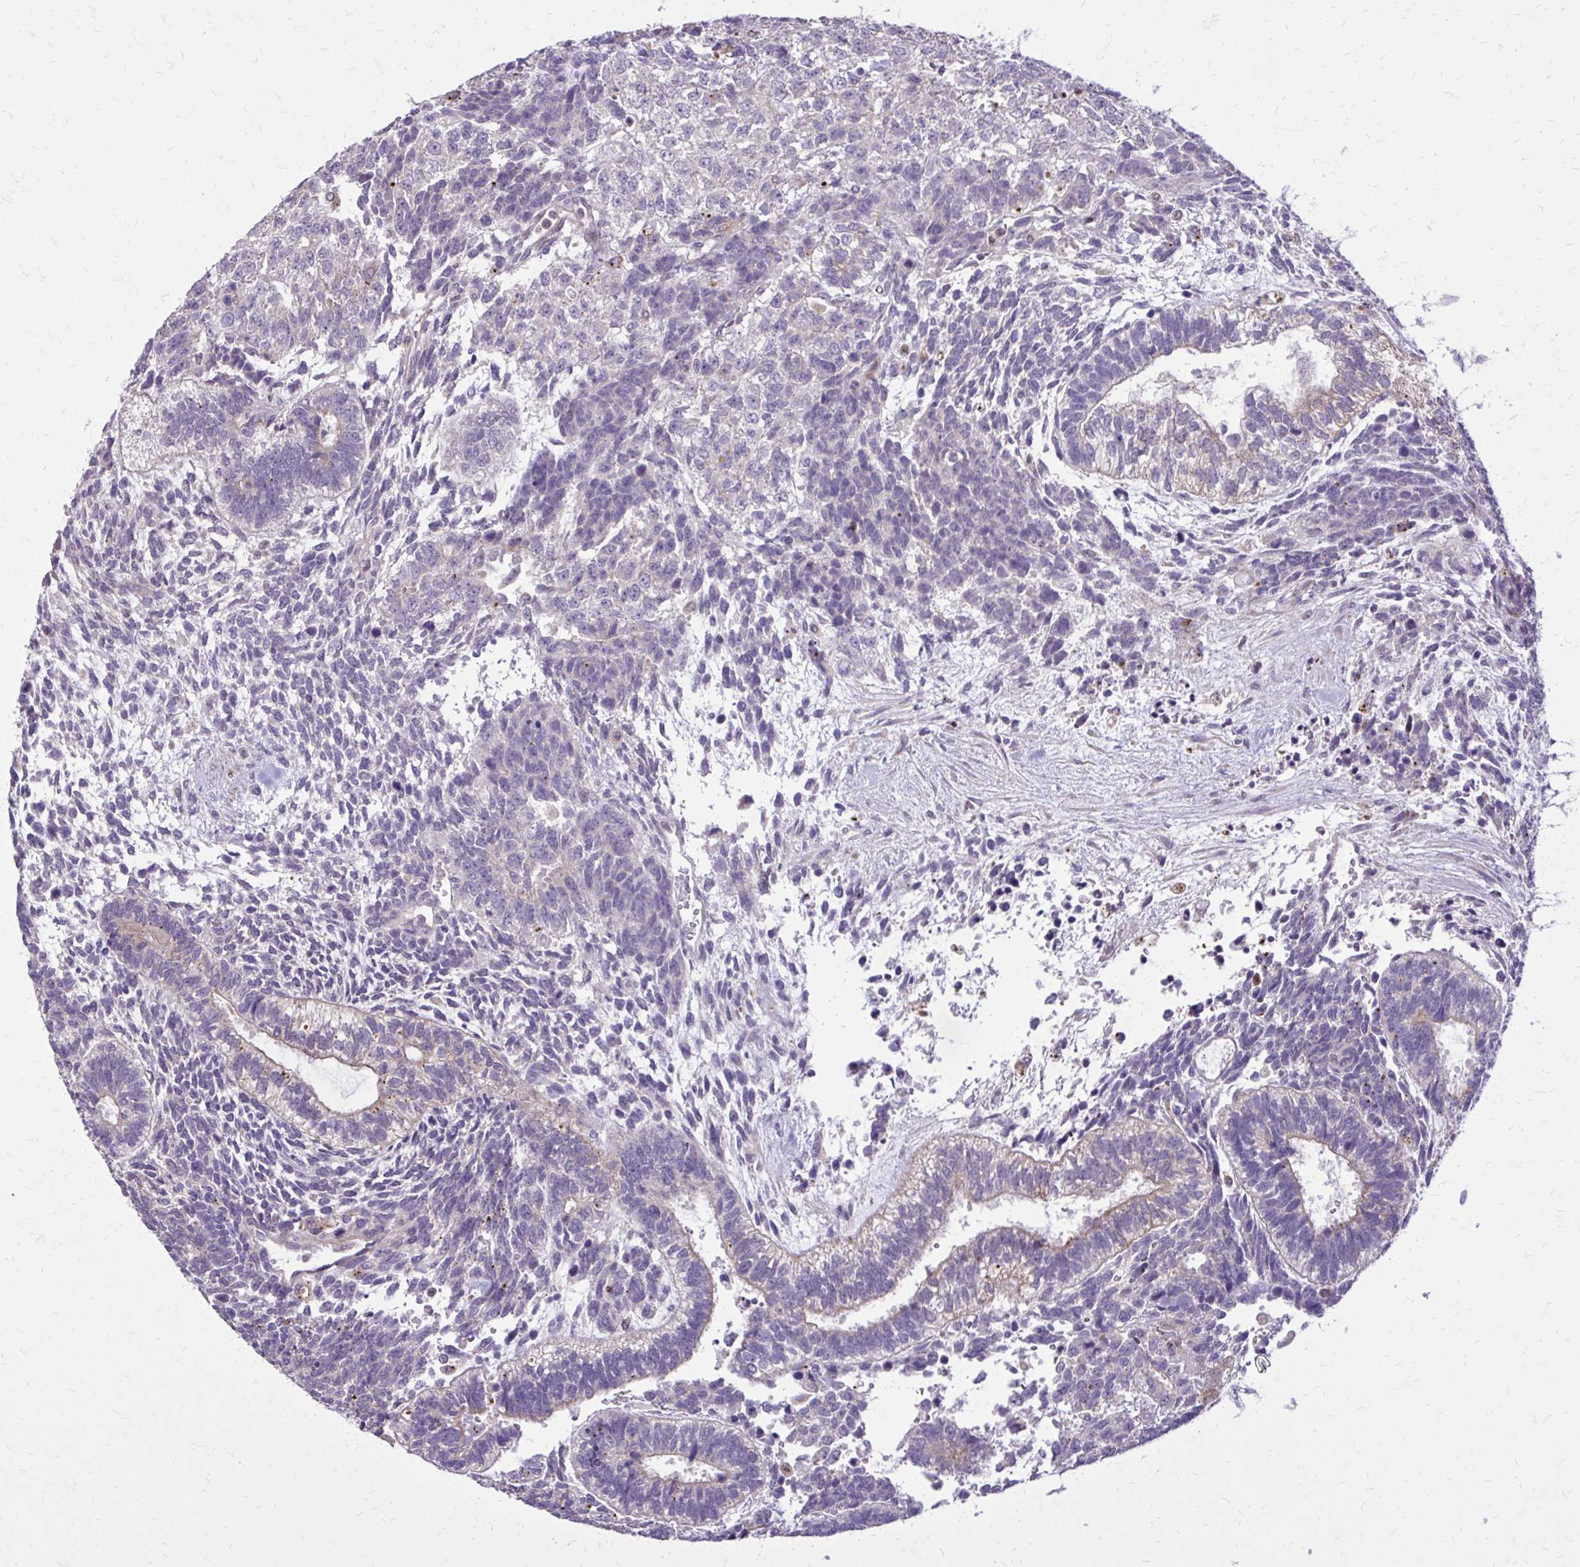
{"staining": {"intensity": "weak", "quantity": "<25%", "location": "cytoplasmic/membranous"}, "tissue": "testis cancer", "cell_type": "Tumor cells", "image_type": "cancer", "snomed": [{"axis": "morphology", "description": "Carcinoma, Embryonal, NOS"}, {"axis": "topography", "description": "Testis"}], "caption": "Image shows no significant protein positivity in tumor cells of testis cancer.", "gene": "ABCC3", "patient": {"sex": "male", "age": 23}}